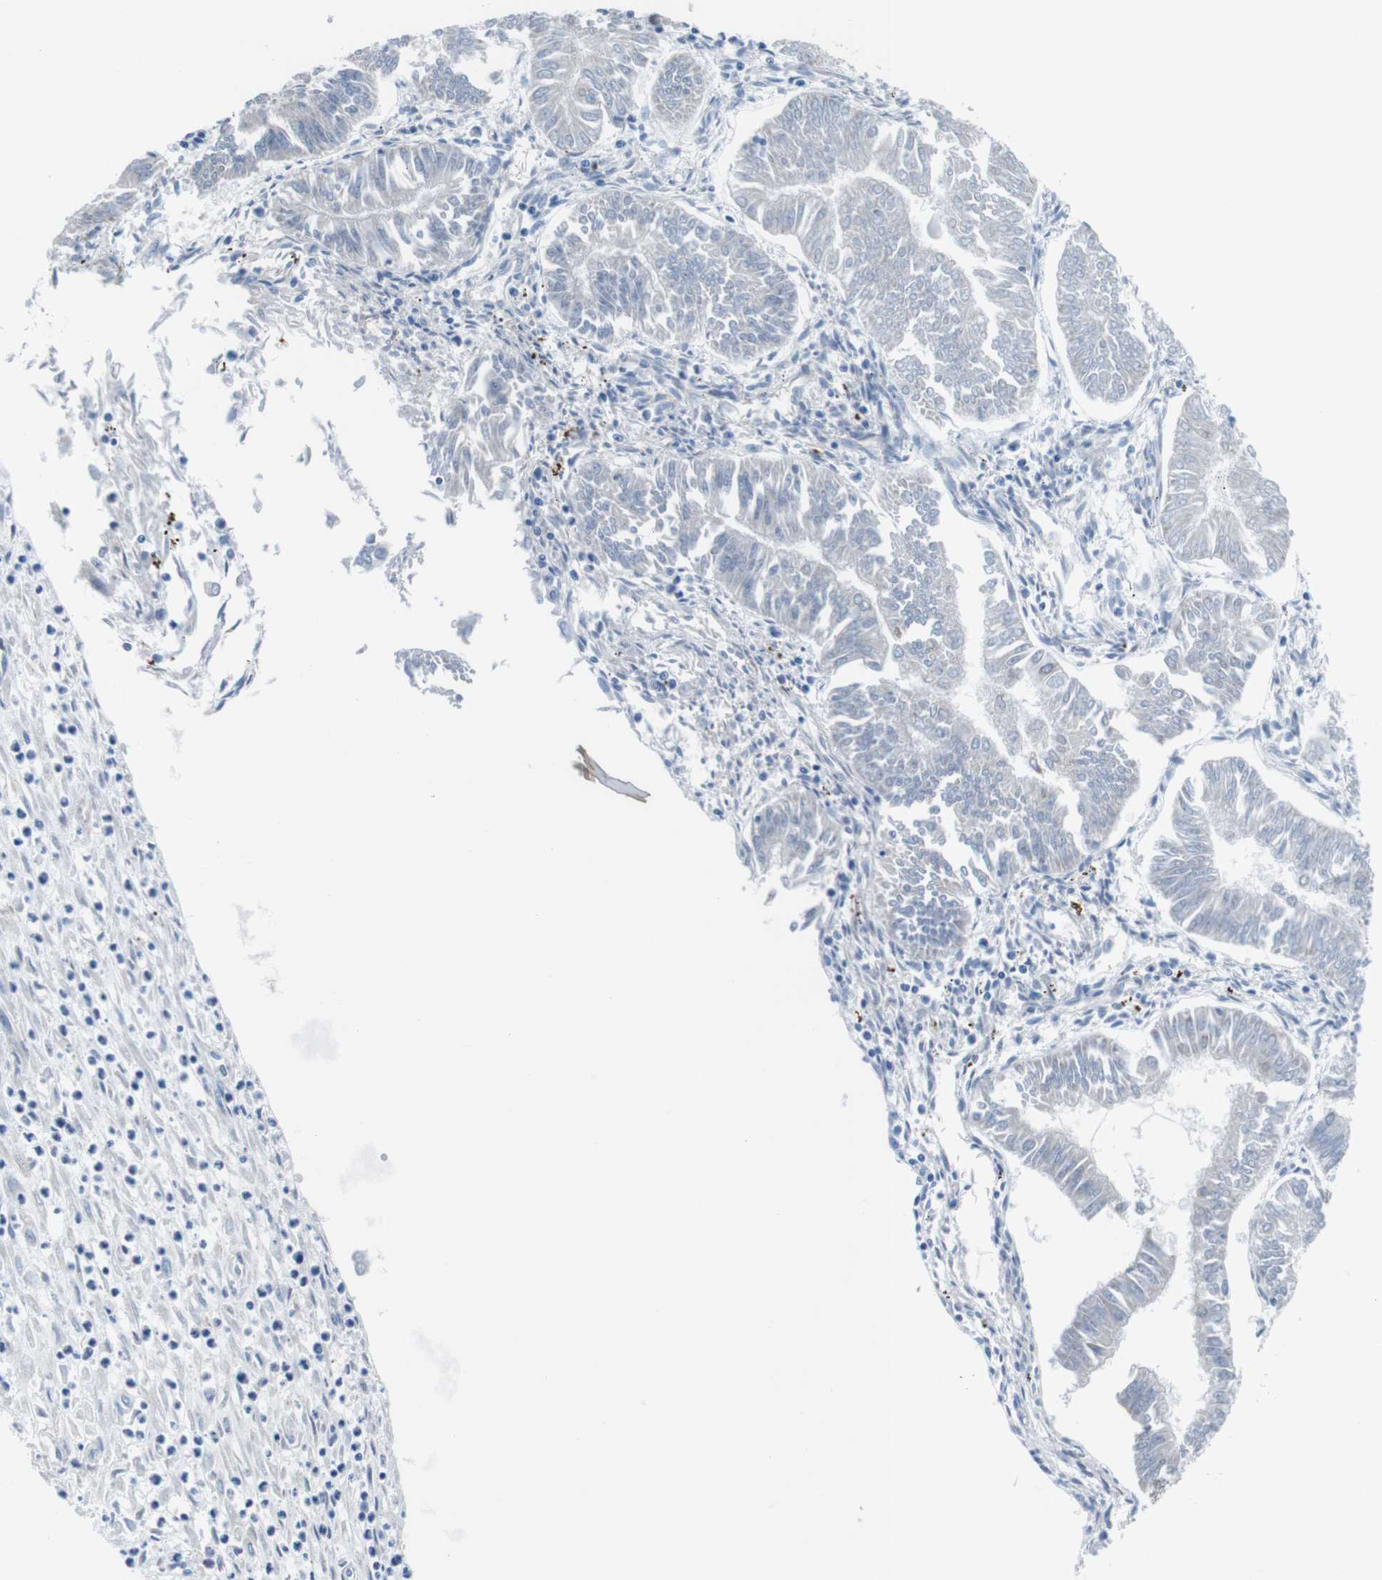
{"staining": {"intensity": "negative", "quantity": "none", "location": "none"}, "tissue": "endometrial cancer", "cell_type": "Tumor cells", "image_type": "cancer", "snomed": [{"axis": "morphology", "description": "Adenocarcinoma, NOS"}, {"axis": "topography", "description": "Endometrium"}], "caption": "Immunohistochemistry histopathology image of endometrial cancer stained for a protein (brown), which exhibits no expression in tumor cells.", "gene": "CDH8", "patient": {"sex": "female", "age": 53}}